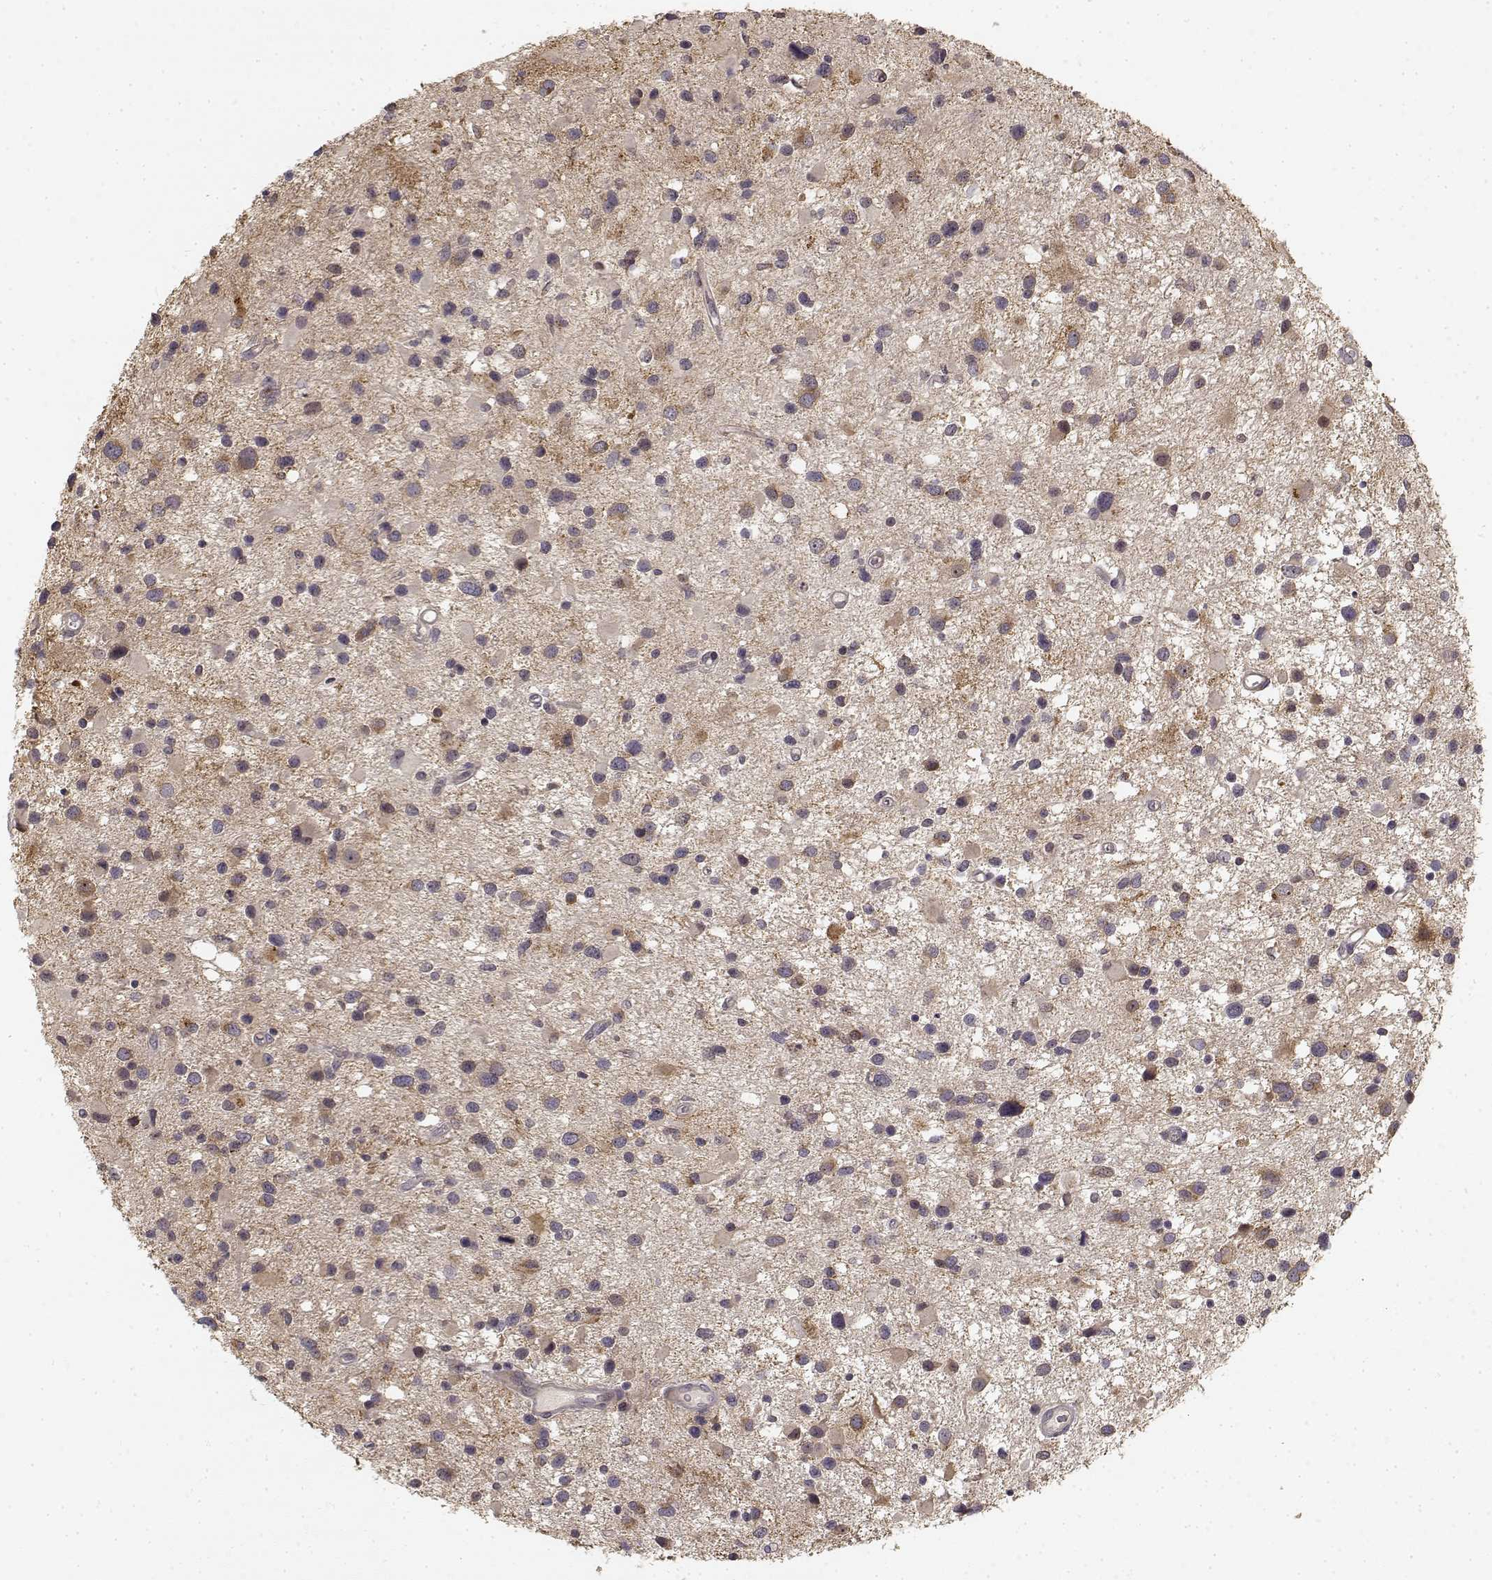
{"staining": {"intensity": "moderate", "quantity": "<25%", "location": "cytoplasmic/membranous"}, "tissue": "glioma", "cell_type": "Tumor cells", "image_type": "cancer", "snomed": [{"axis": "morphology", "description": "Glioma, malignant, Low grade"}, {"axis": "topography", "description": "Brain"}], "caption": "Protein expression analysis of low-grade glioma (malignant) displays moderate cytoplasmic/membranous staining in about <25% of tumor cells.", "gene": "MED12L", "patient": {"sex": "female", "age": 32}}